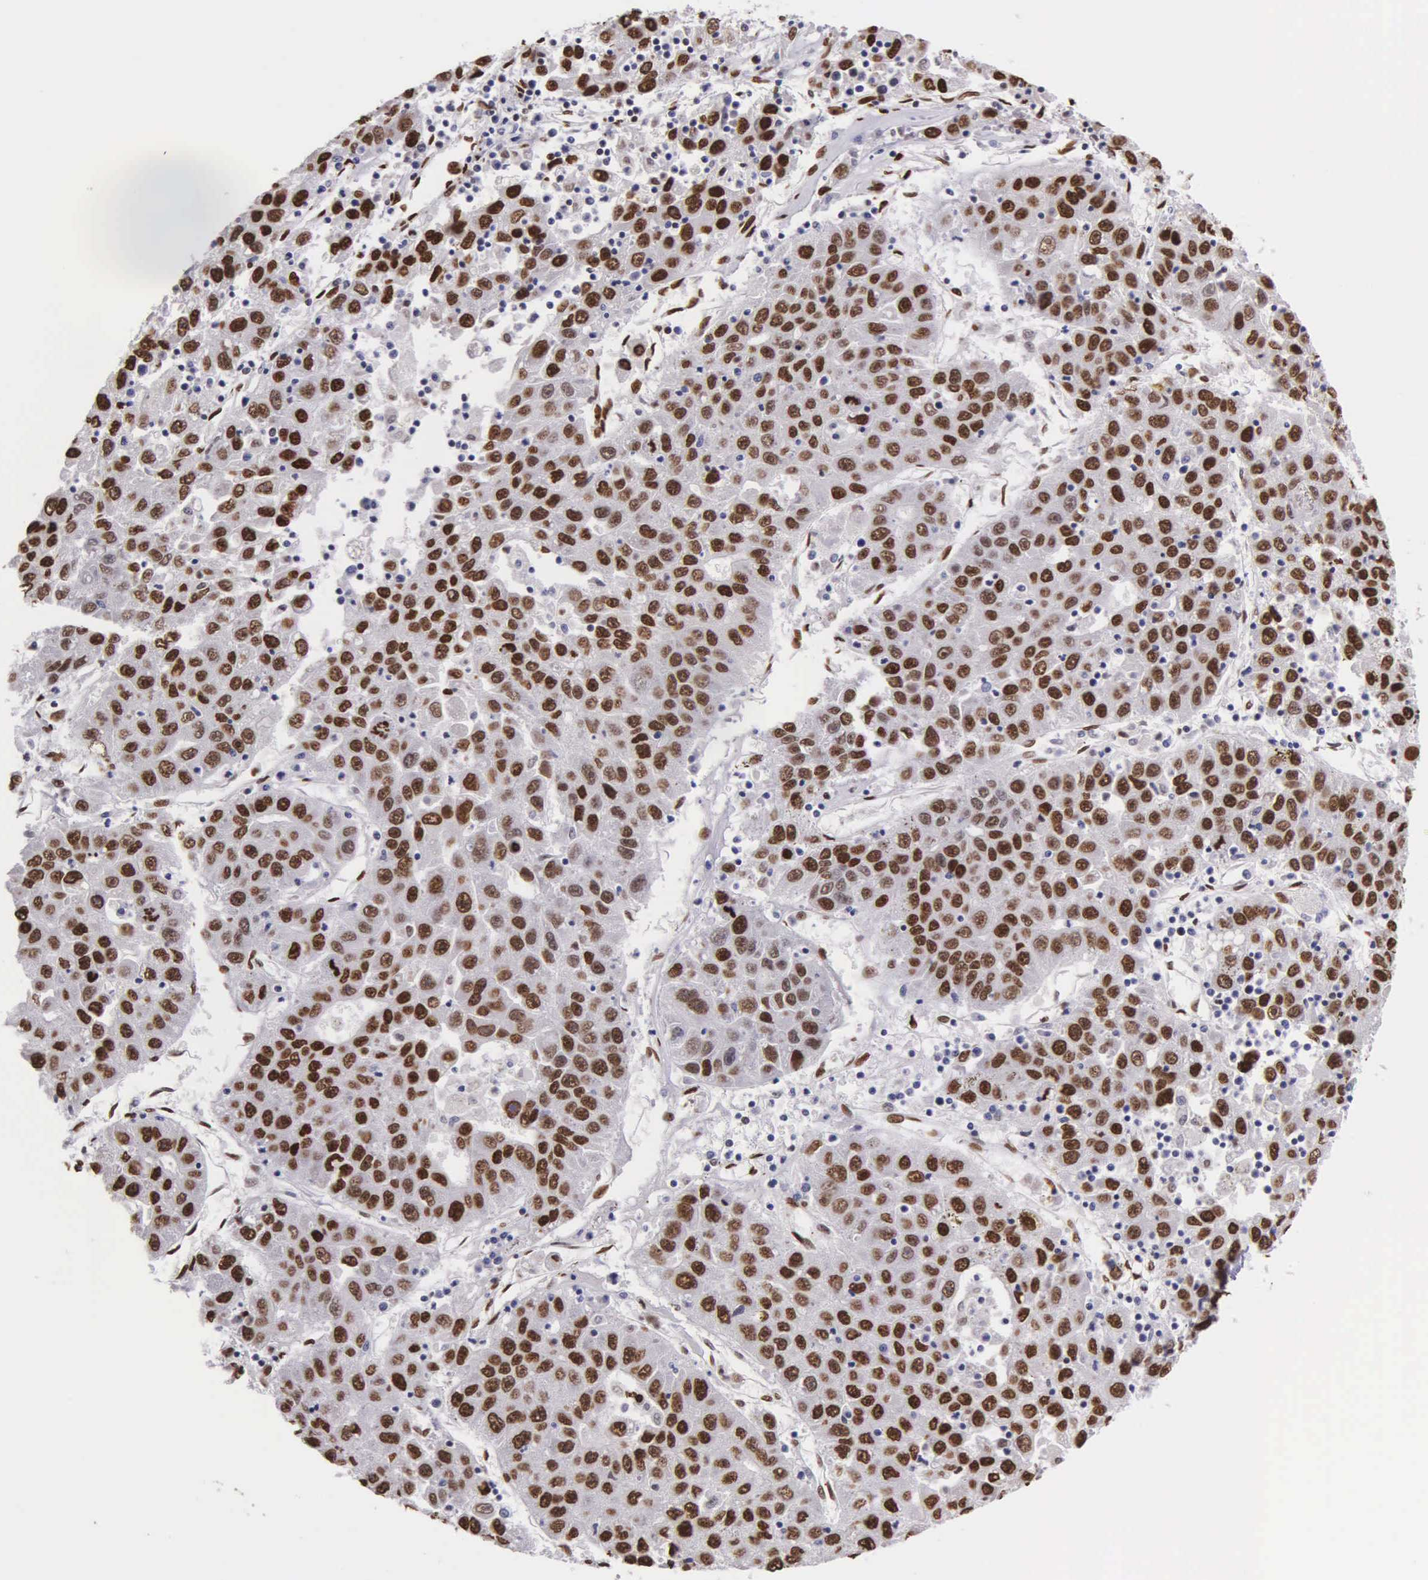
{"staining": {"intensity": "strong", "quantity": ">75%", "location": "nuclear"}, "tissue": "liver cancer", "cell_type": "Tumor cells", "image_type": "cancer", "snomed": [{"axis": "morphology", "description": "Carcinoma, Hepatocellular, NOS"}, {"axis": "topography", "description": "Liver"}], "caption": "There is high levels of strong nuclear expression in tumor cells of liver cancer, as demonstrated by immunohistochemical staining (brown color).", "gene": "H1-0", "patient": {"sex": "male", "age": 49}}